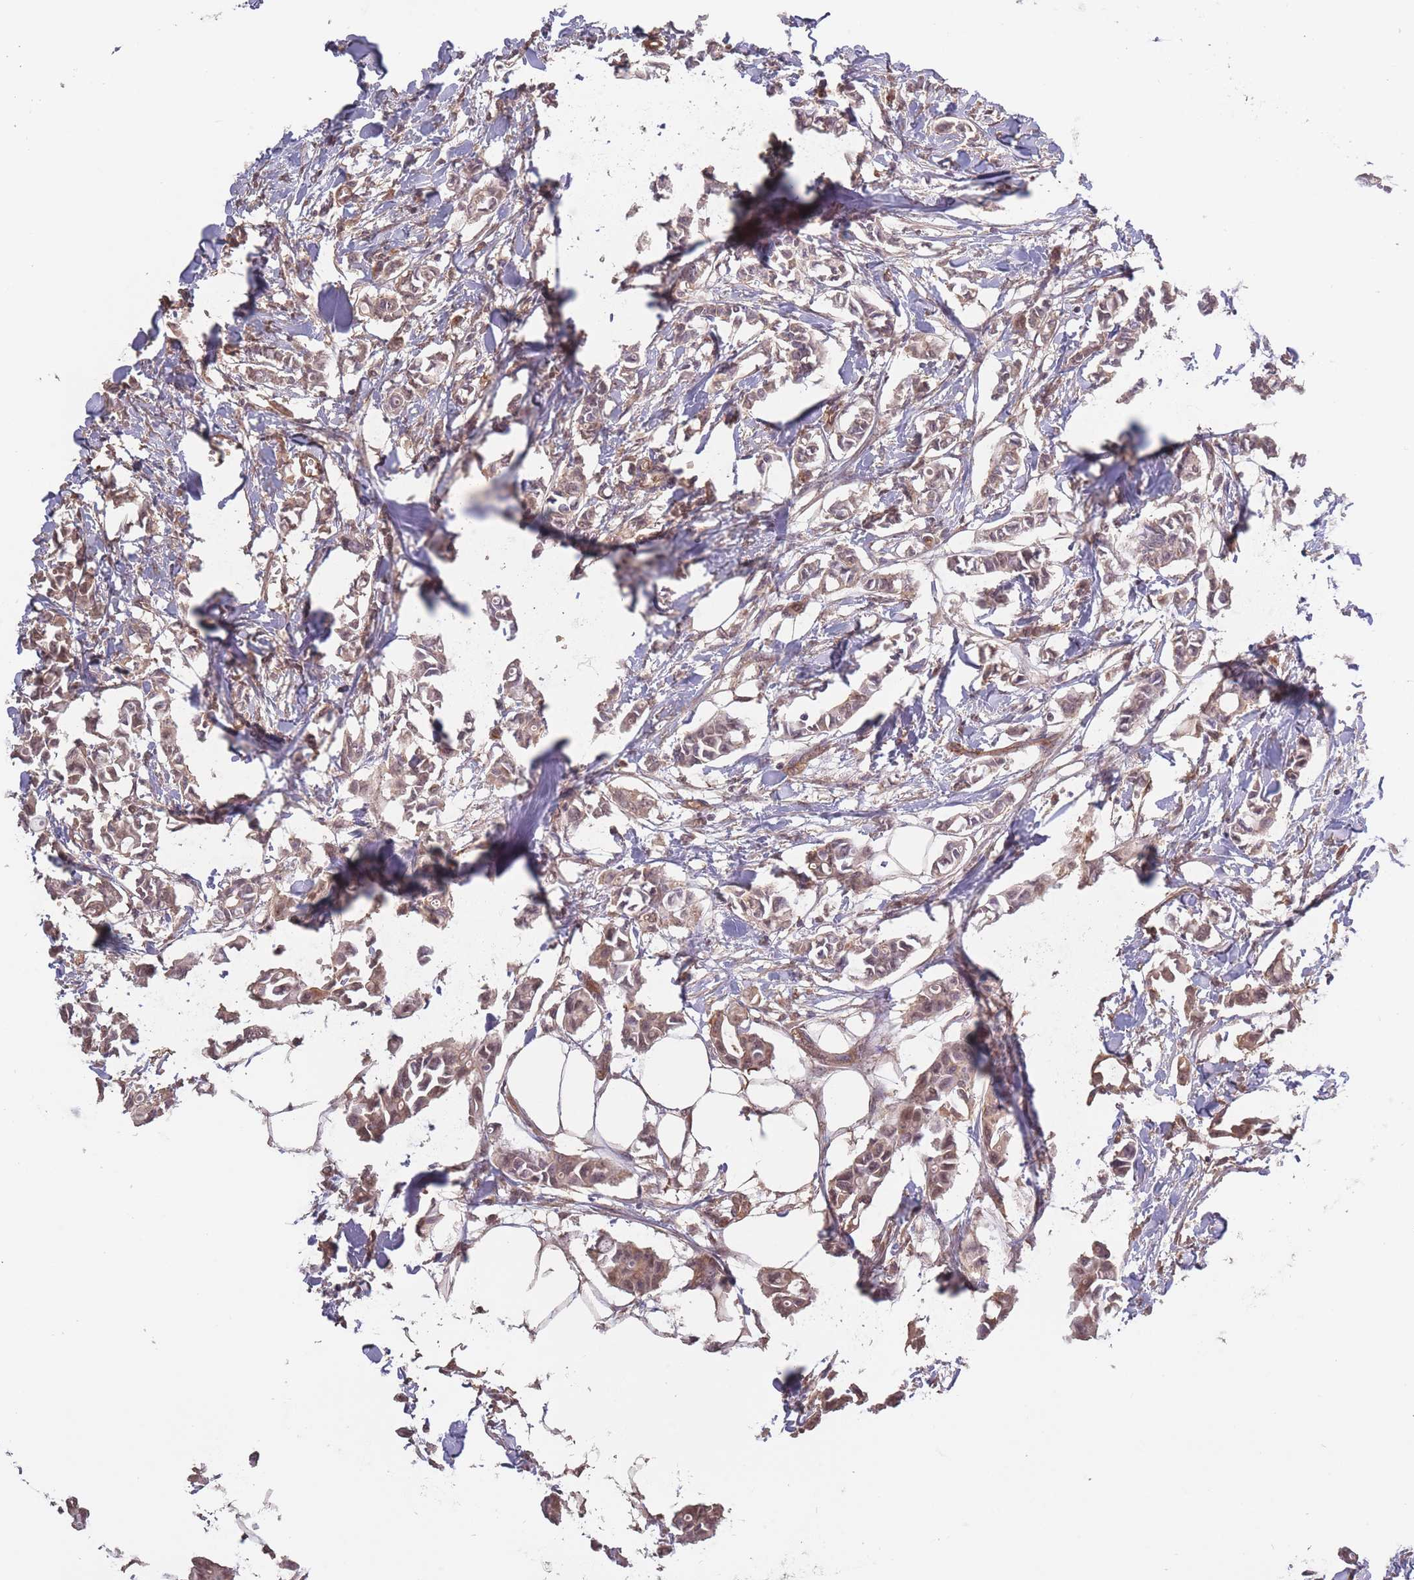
{"staining": {"intensity": "weak", "quantity": ">75%", "location": "cytoplasmic/membranous"}, "tissue": "breast cancer", "cell_type": "Tumor cells", "image_type": "cancer", "snomed": [{"axis": "morphology", "description": "Duct carcinoma"}, {"axis": "topography", "description": "Breast"}], "caption": "Breast cancer stained for a protein demonstrates weak cytoplasmic/membranous positivity in tumor cells.", "gene": "KIAA1755", "patient": {"sex": "female", "age": 41}}